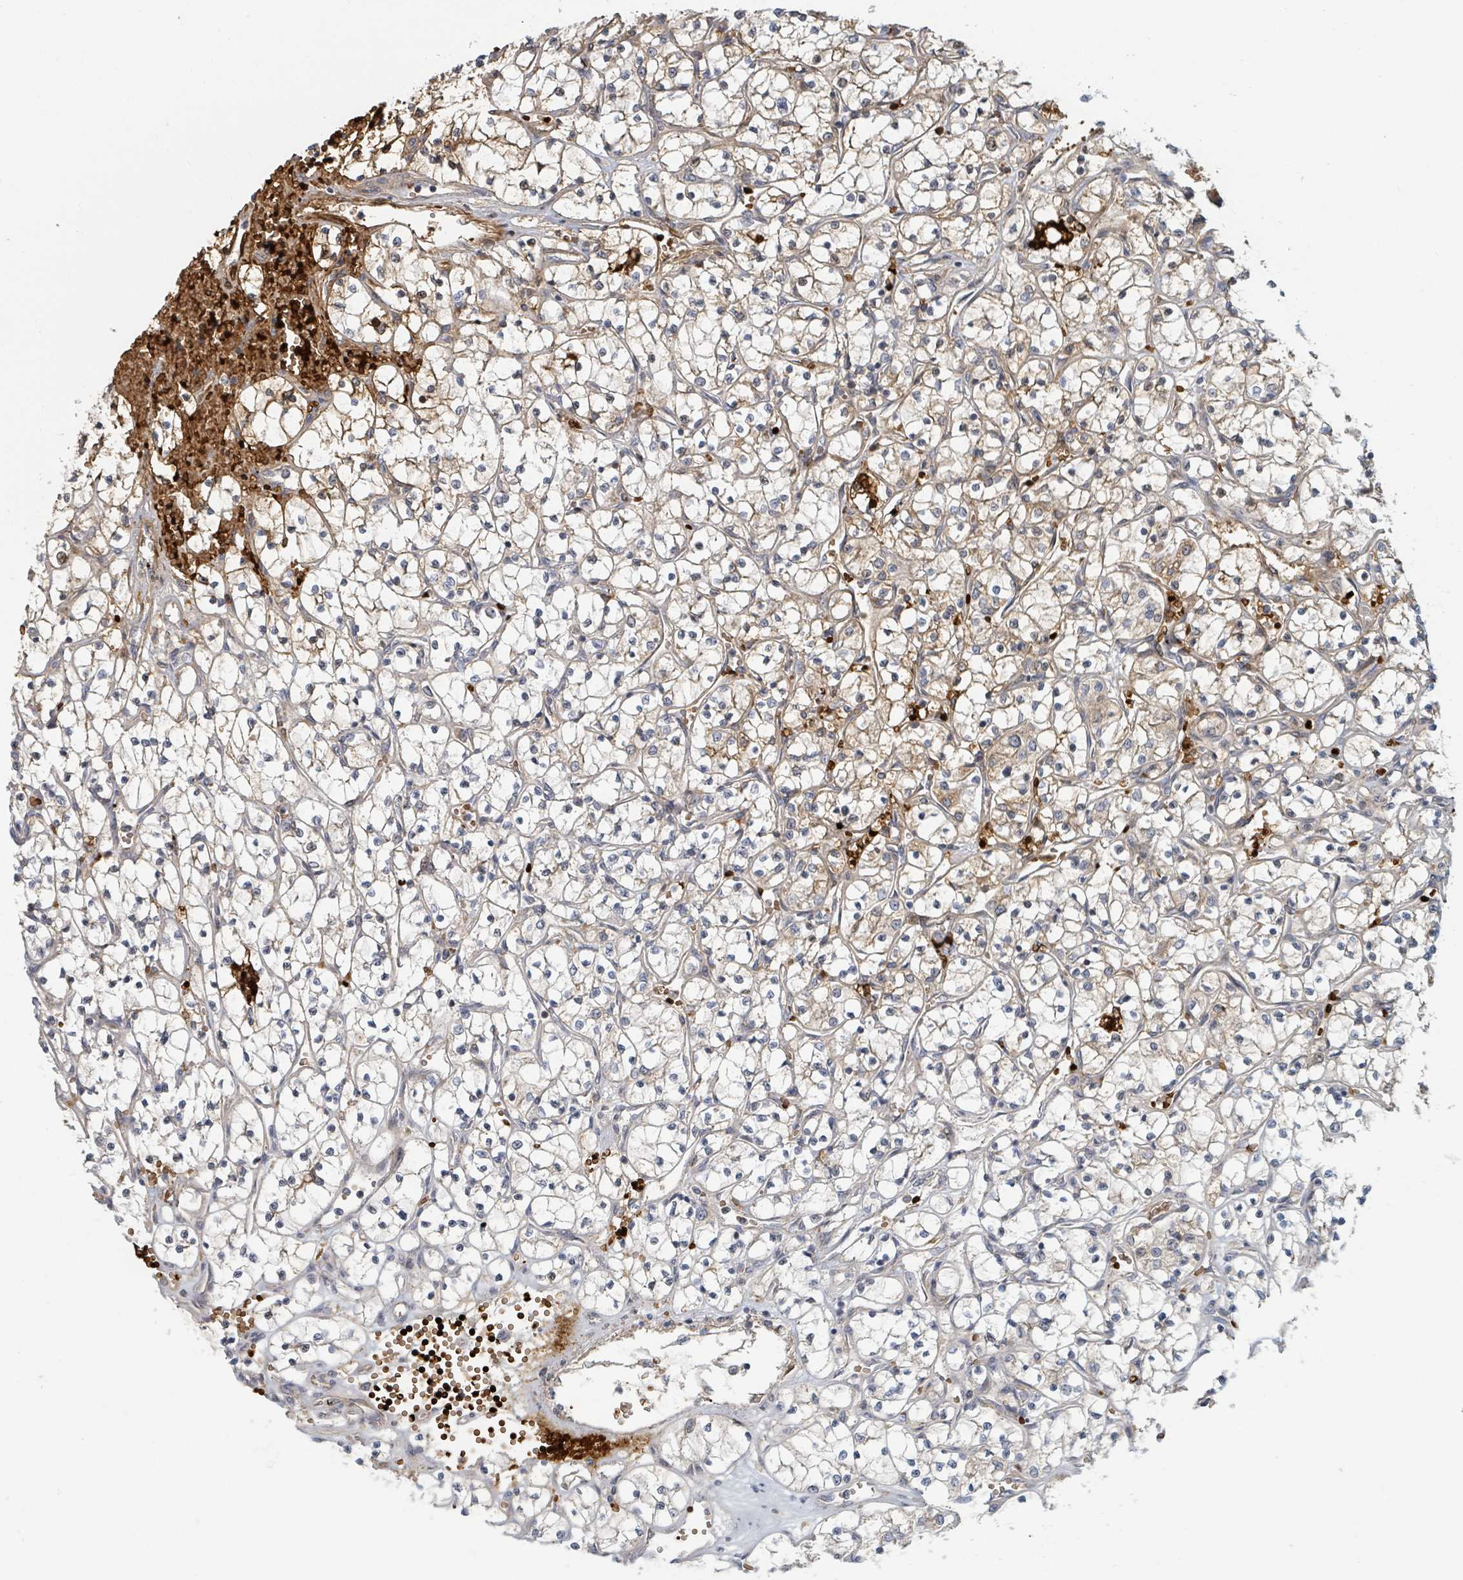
{"staining": {"intensity": "weak", "quantity": "<25%", "location": "cytoplasmic/membranous"}, "tissue": "renal cancer", "cell_type": "Tumor cells", "image_type": "cancer", "snomed": [{"axis": "morphology", "description": "Adenocarcinoma, NOS"}, {"axis": "topography", "description": "Kidney"}], "caption": "High power microscopy histopathology image of an immunohistochemistry (IHC) histopathology image of adenocarcinoma (renal), revealing no significant expression in tumor cells.", "gene": "TRPC4AP", "patient": {"sex": "female", "age": 69}}